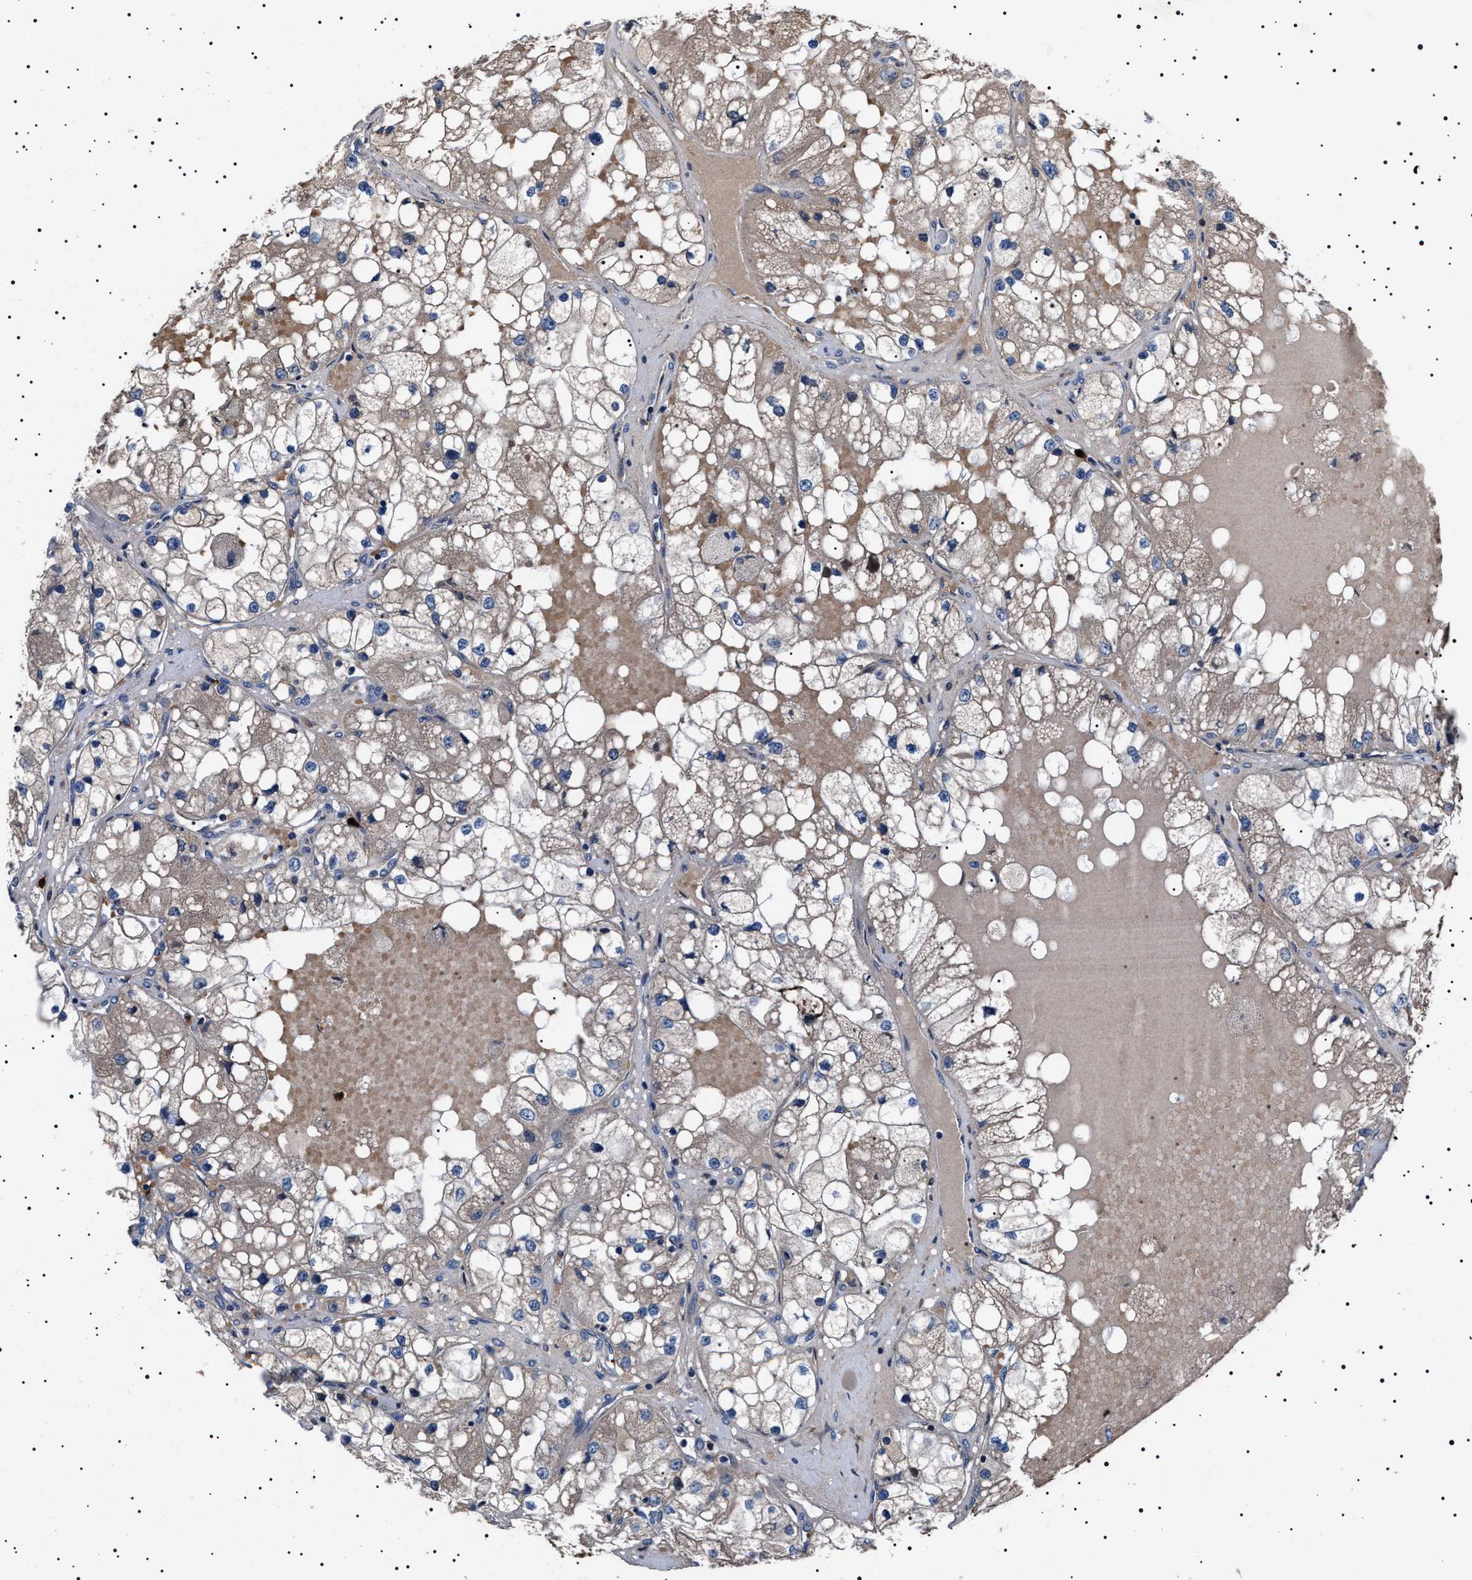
{"staining": {"intensity": "negative", "quantity": "none", "location": "none"}, "tissue": "renal cancer", "cell_type": "Tumor cells", "image_type": "cancer", "snomed": [{"axis": "morphology", "description": "Adenocarcinoma, NOS"}, {"axis": "topography", "description": "Kidney"}], "caption": "A photomicrograph of human renal adenocarcinoma is negative for staining in tumor cells.", "gene": "PTRH1", "patient": {"sex": "male", "age": 68}}